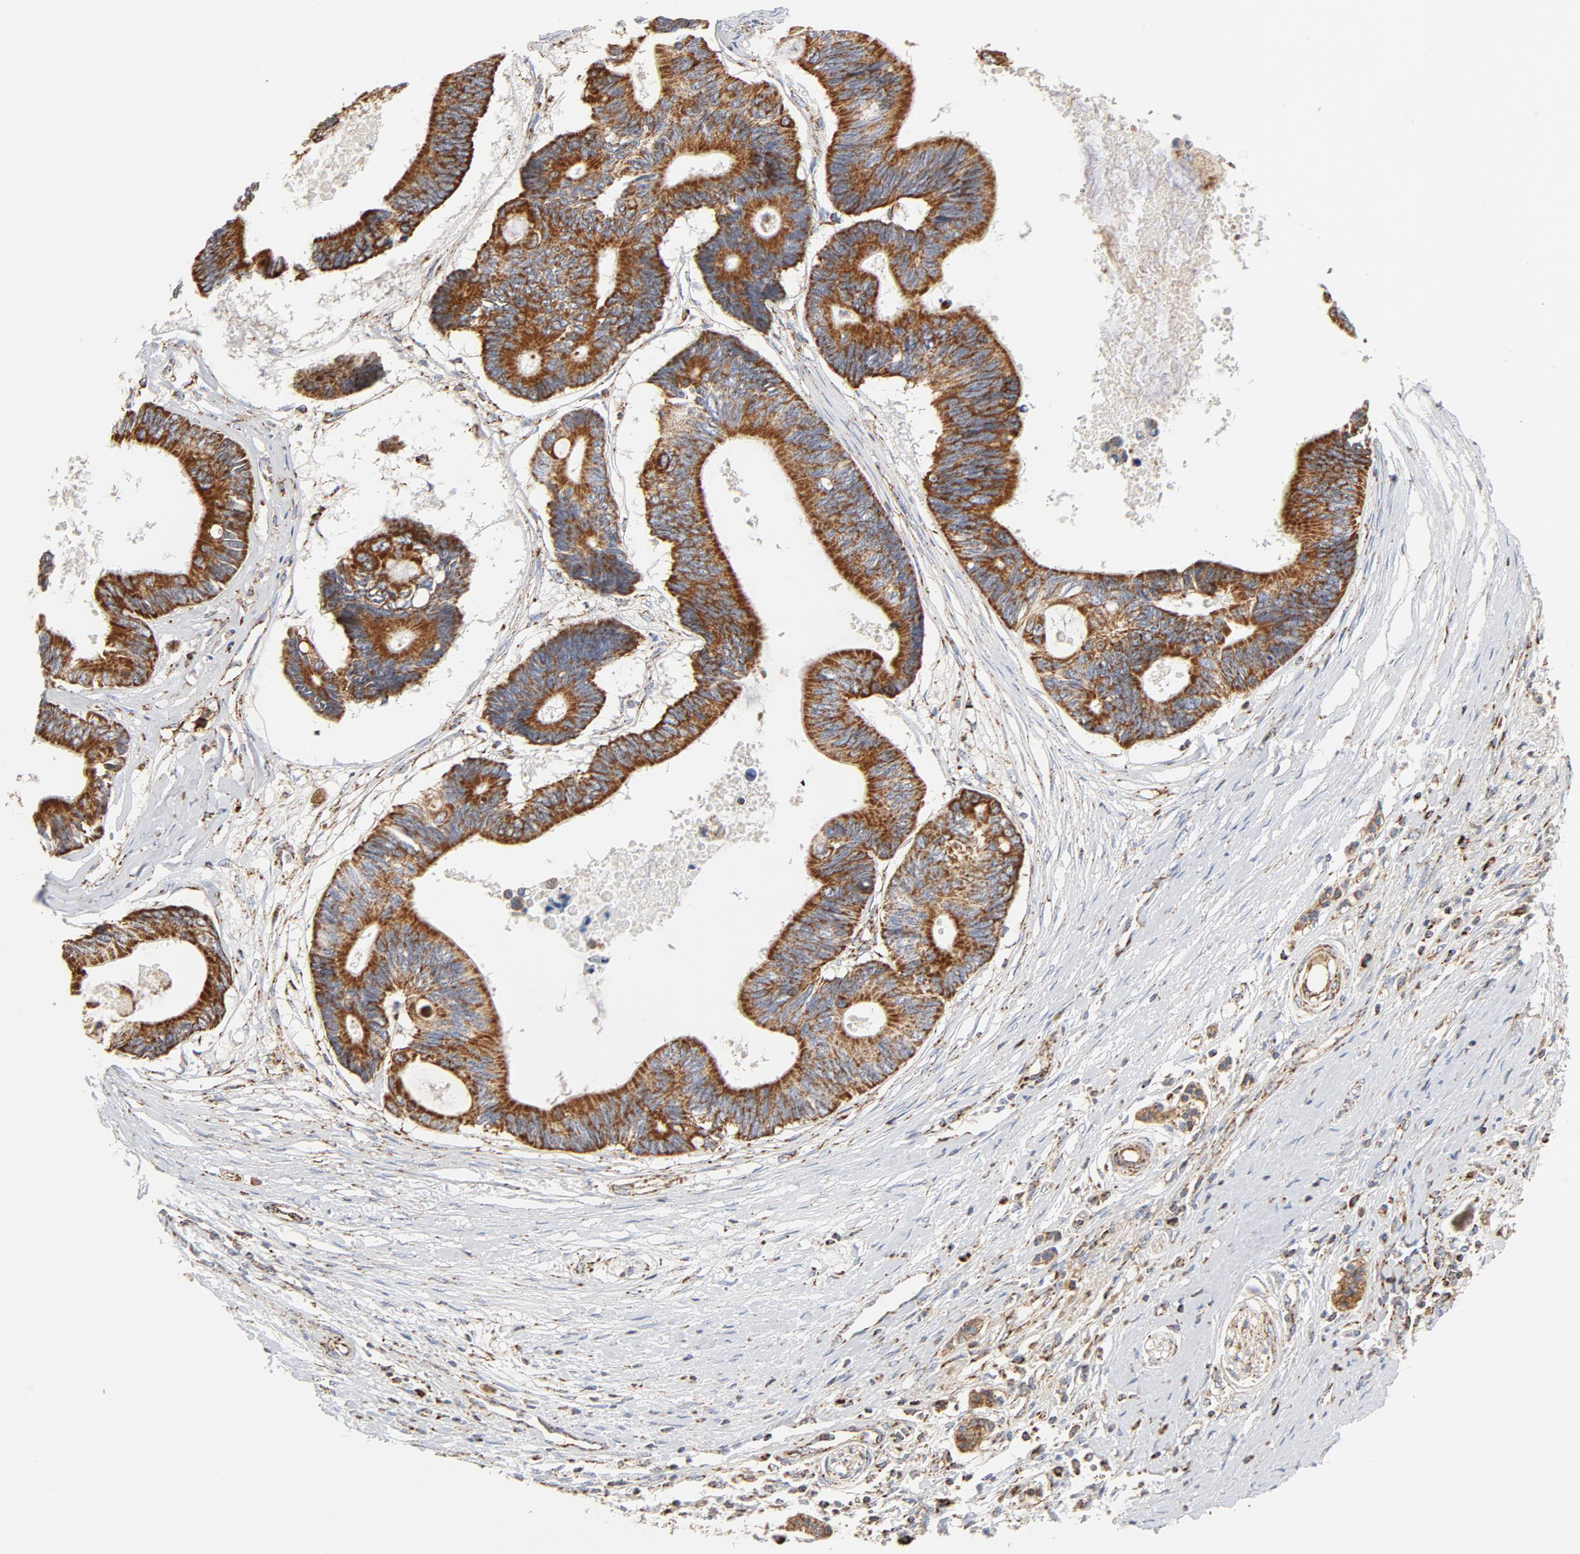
{"staining": {"intensity": "strong", "quantity": ">75%", "location": "cytoplasmic/membranous"}, "tissue": "pancreatic cancer", "cell_type": "Tumor cells", "image_type": "cancer", "snomed": [{"axis": "morphology", "description": "Adenocarcinoma, NOS"}, {"axis": "topography", "description": "Pancreas"}], "caption": "There is high levels of strong cytoplasmic/membranous positivity in tumor cells of pancreatic adenocarcinoma, as demonstrated by immunohistochemical staining (brown color).", "gene": "PCNX4", "patient": {"sex": "female", "age": 70}}